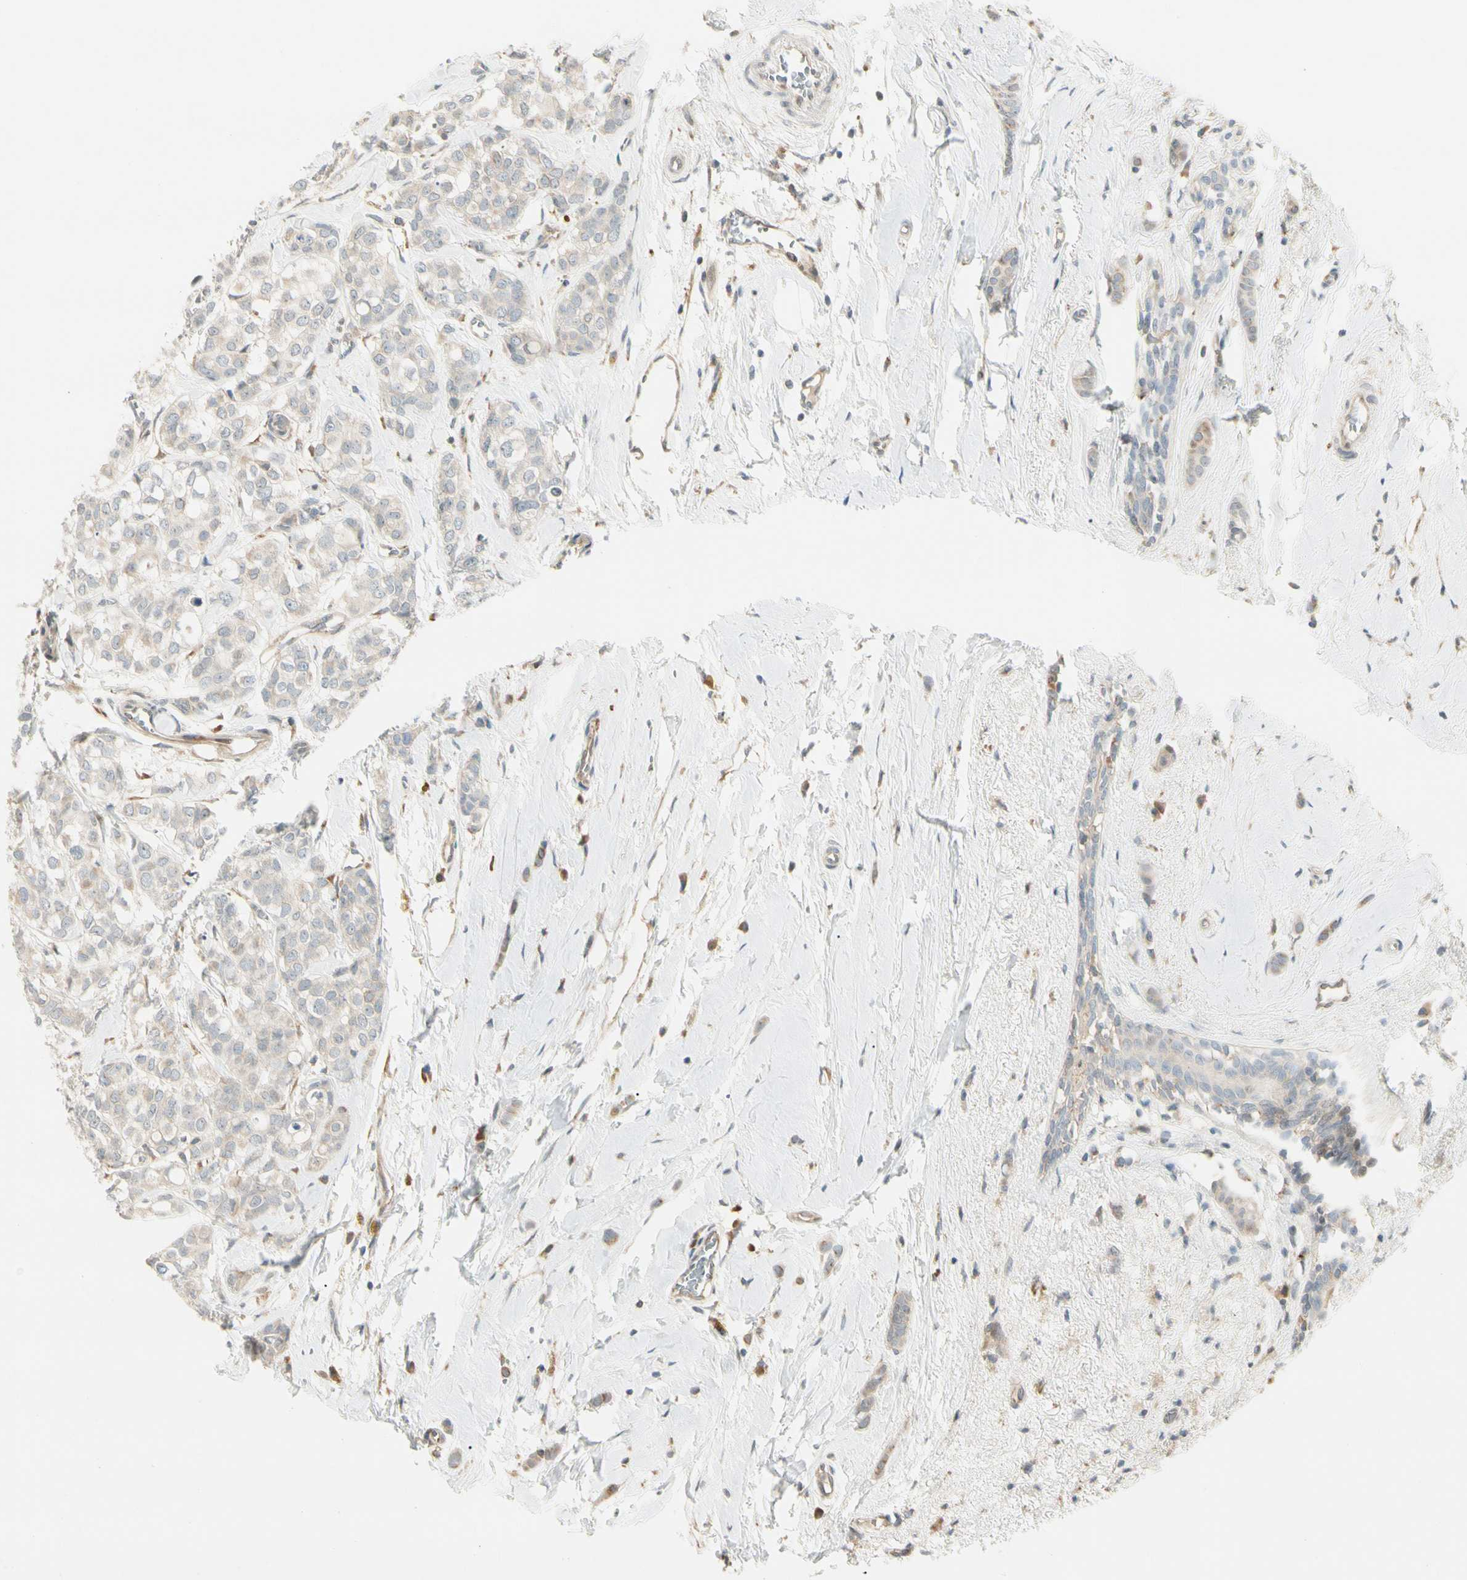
{"staining": {"intensity": "negative", "quantity": "none", "location": "none"}, "tissue": "breast cancer", "cell_type": "Tumor cells", "image_type": "cancer", "snomed": [{"axis": "morphology", "description": "Lobular carcinoma"}, {"axis": "topography", "description": "Breast"}], "caption": "An image of human lobular carcinoma (breast) is negative for staining in tumor cells. (Stains: DAB IHC with hematoxylin counter stain, Microscopy: brightfield microscopy at high magnification).", "gene": "FNDC3B", "patient": {"sex": "female", "age": 60}}